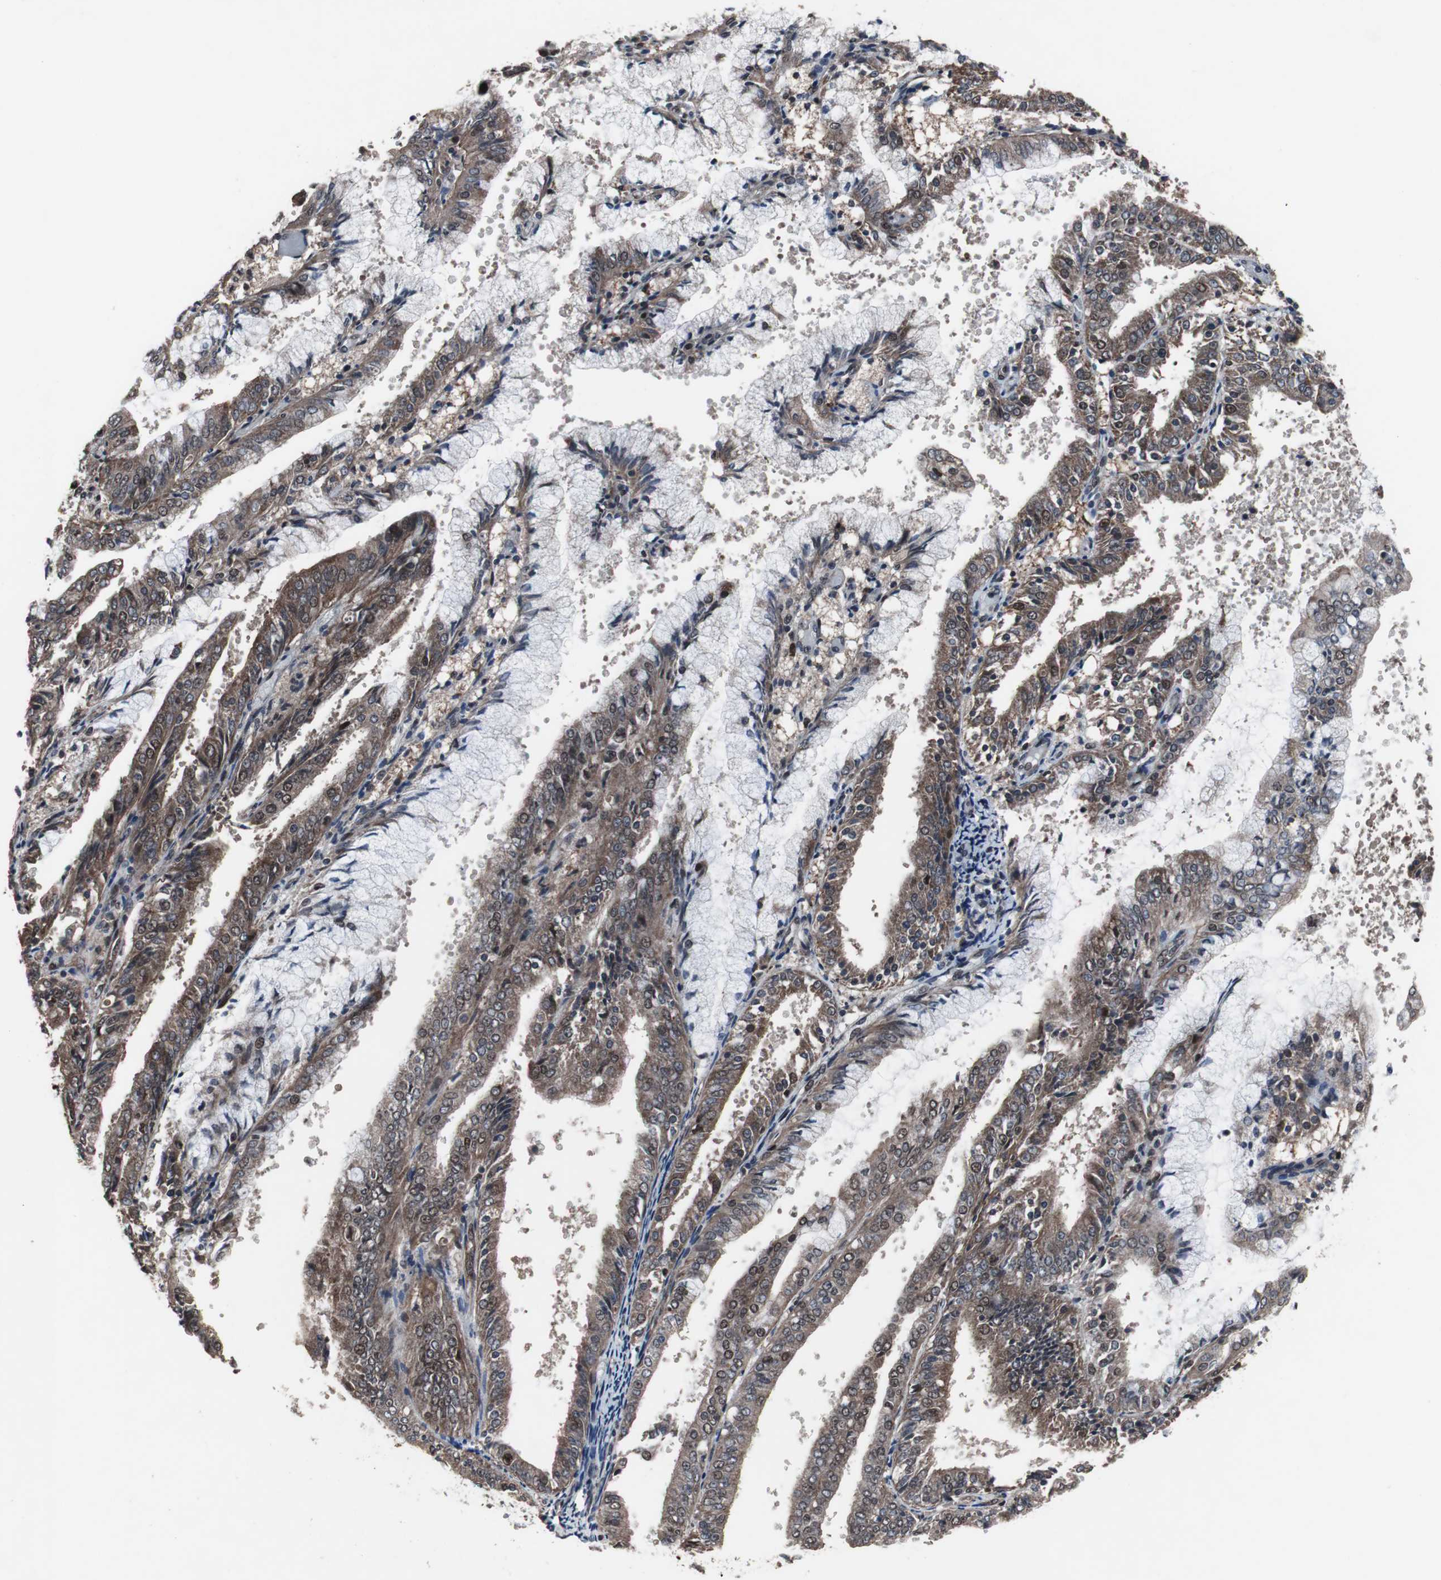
{"staining": {"intensity": "moderate", "quantity": ">75%", "location": "cytoplasmic/membranous,nuclear"}, "tissue": "endometrial cancer", "cell_type": "Tumor cells", "image_type": "cancer", "snomed": [{"axis": "morphology", "description": "Adenocarcinoma, NOS"}, {"axis": "topography", "description": "Endometrium"}], "caption": "A medium amount of moderate cytoplasmic/membranous and nuclear staining is present in about >75% of tumor cells in endometrial adenocarcinoma tissue.", "gene": "GTF2F2", "patient": {"sex": "female", "age": 63}}